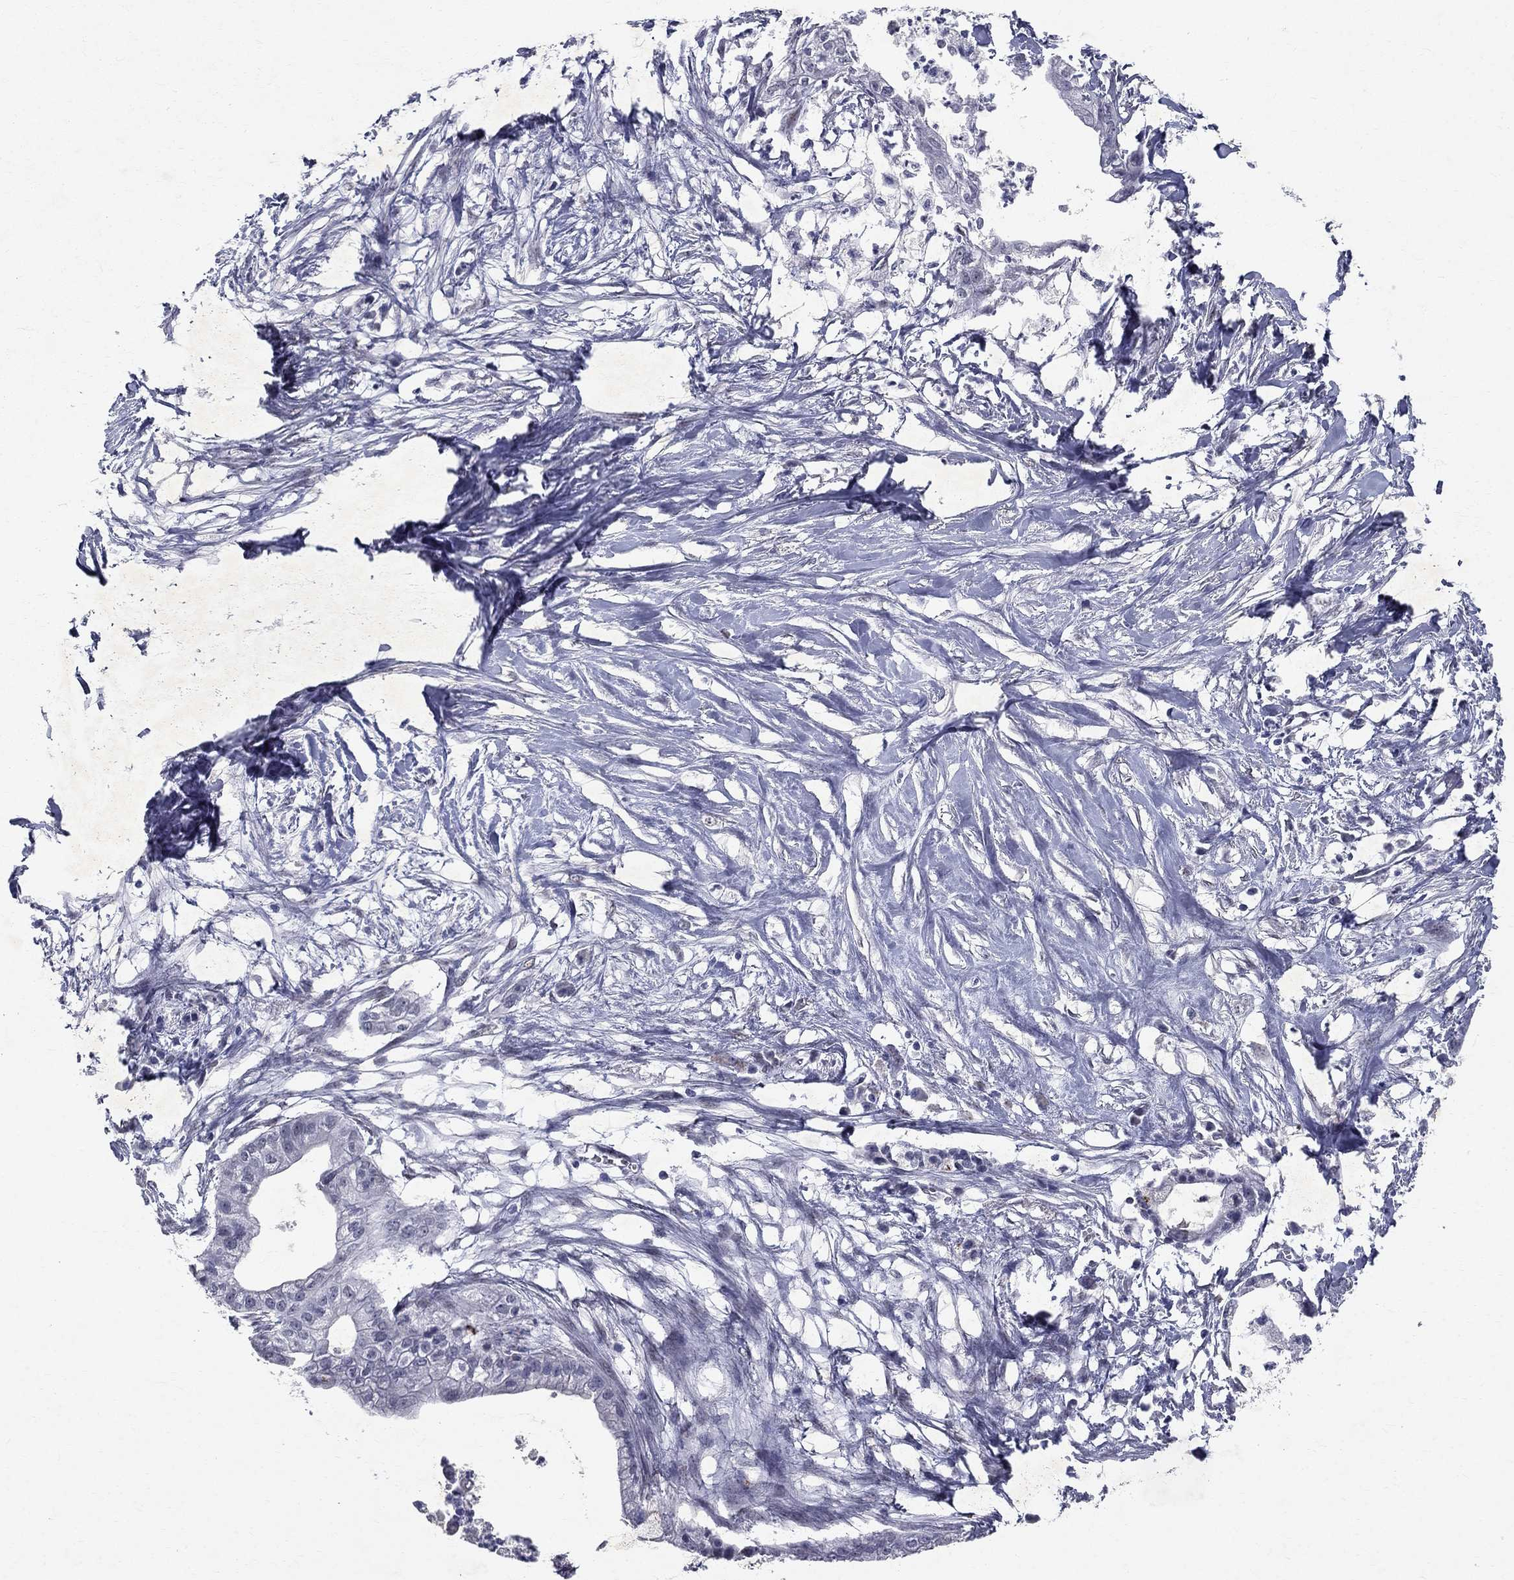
{"staining": {"intensity": "negative", "quantity": "none", "location": "none"}, "tissue": "pancreatic cancer", "cell_type": "Tumor cells", "image_type": "cancer", "snomed": [{"axis": "morphology", "description": "Normal tissue, NOS"}, {"axis": "morphology", "description": "Adenocarcinoma, NOS"}, {"axis": "topography", "description": "Pancreas"}], "caption": "A high-resolution histopathology image shows immunohistochemistry (IHC) staining of pancreatic adenocarcinoma, which displays no significant staining in tumor cells. (Brightfield microscopy of DAB IHC at high magnification).", "gene": "RBFOX1", "patient": {"sex": "female", "age": 58}}